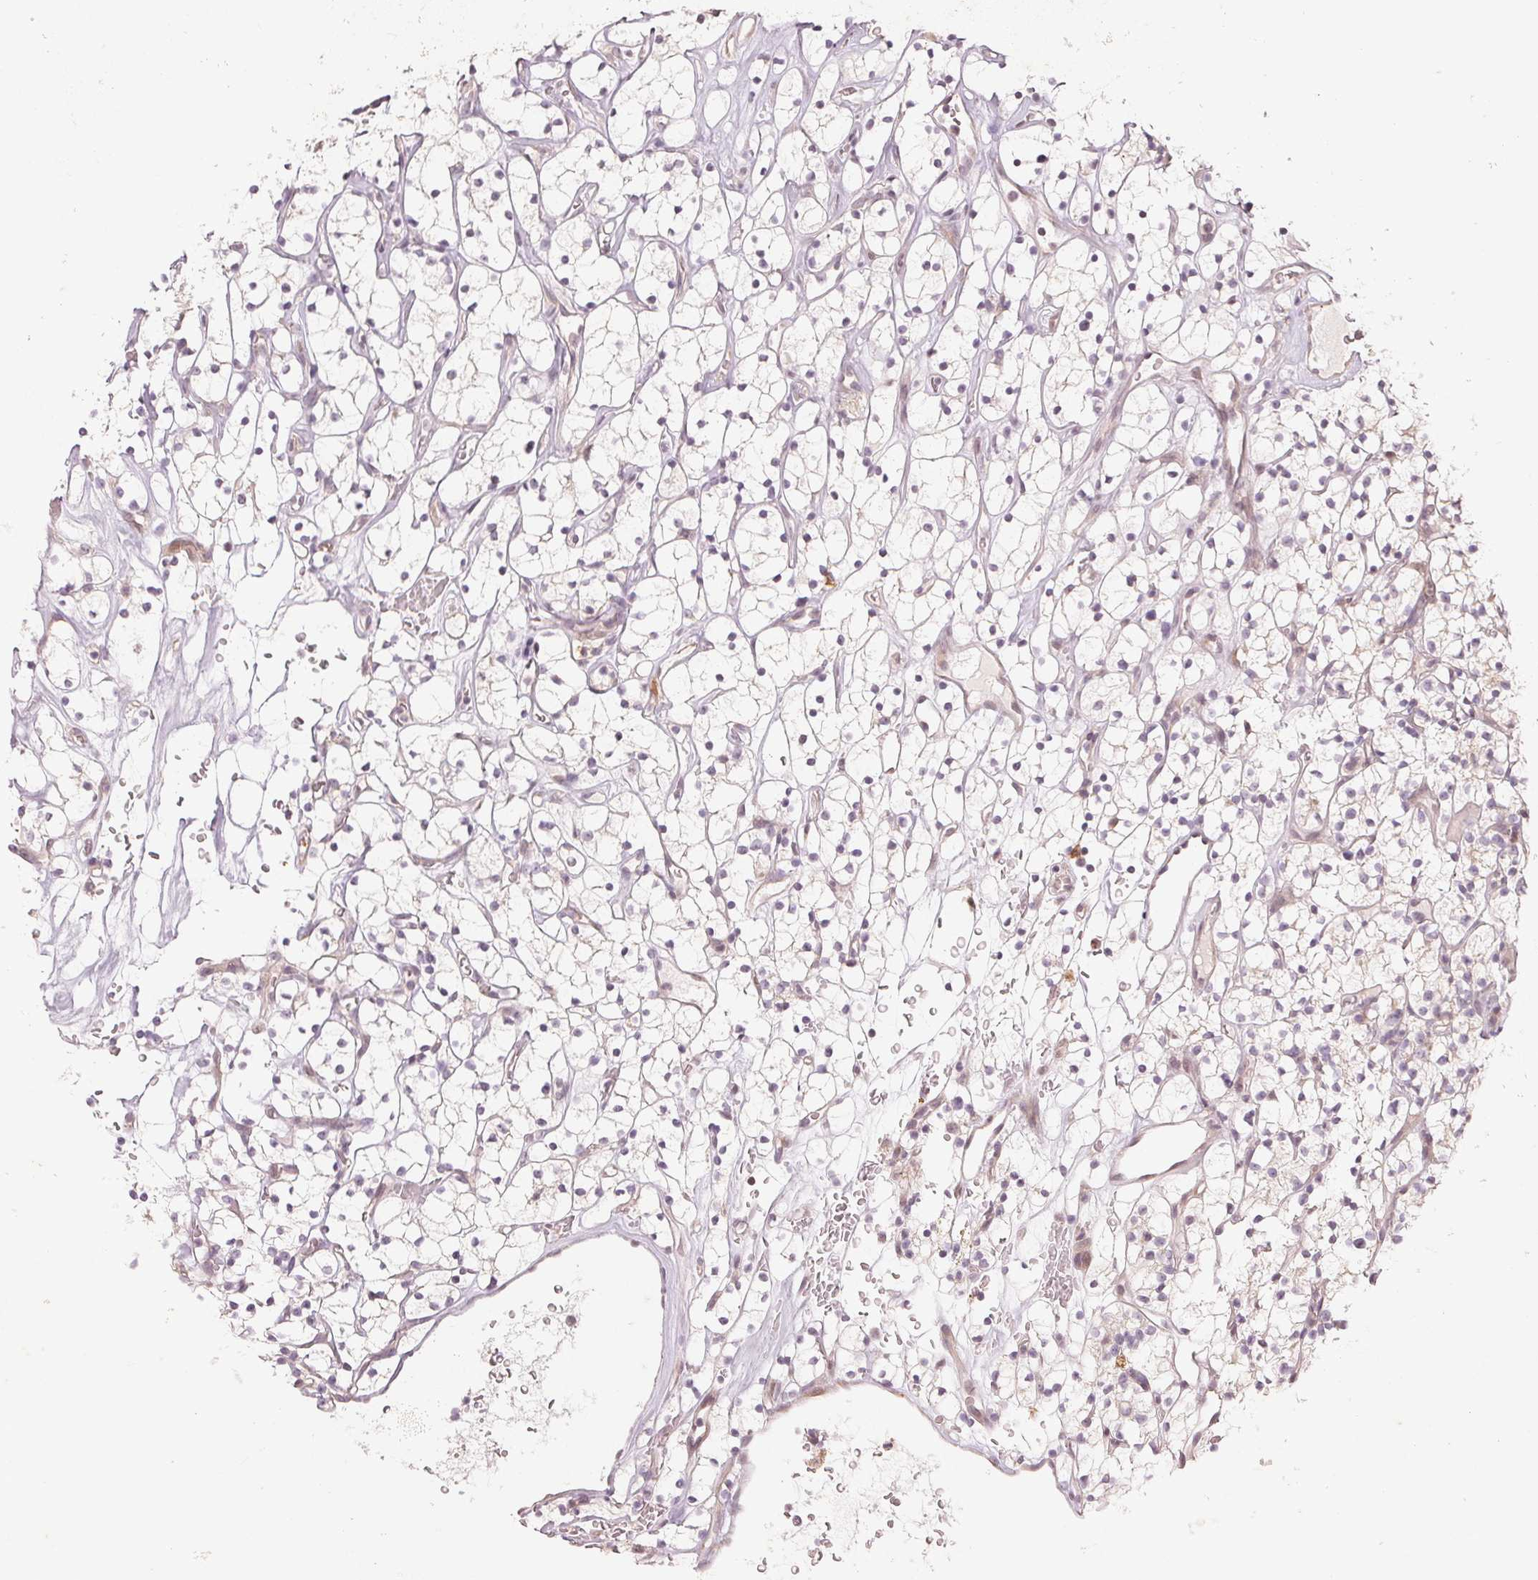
{"staining": {"intensity": "negative", "quantity": "none", "location": "none"}, "tissue": "renal cancer", "cell_type": "Tumor cells", "image_type": "cancer", "snomed": [{"axis": "morphology", "description": "Adenocarcinoma, NOS"}, {"axis": "topography", "description": "Kidney"}], "caption": "DAB (3,3'-diaminobenzidine) immunohistochemical staining of renal adenocarcinoma displays no significant expression in tumor cells.", "gene": "DENND2C", "patient": {"sex": "female", "age": 64}}